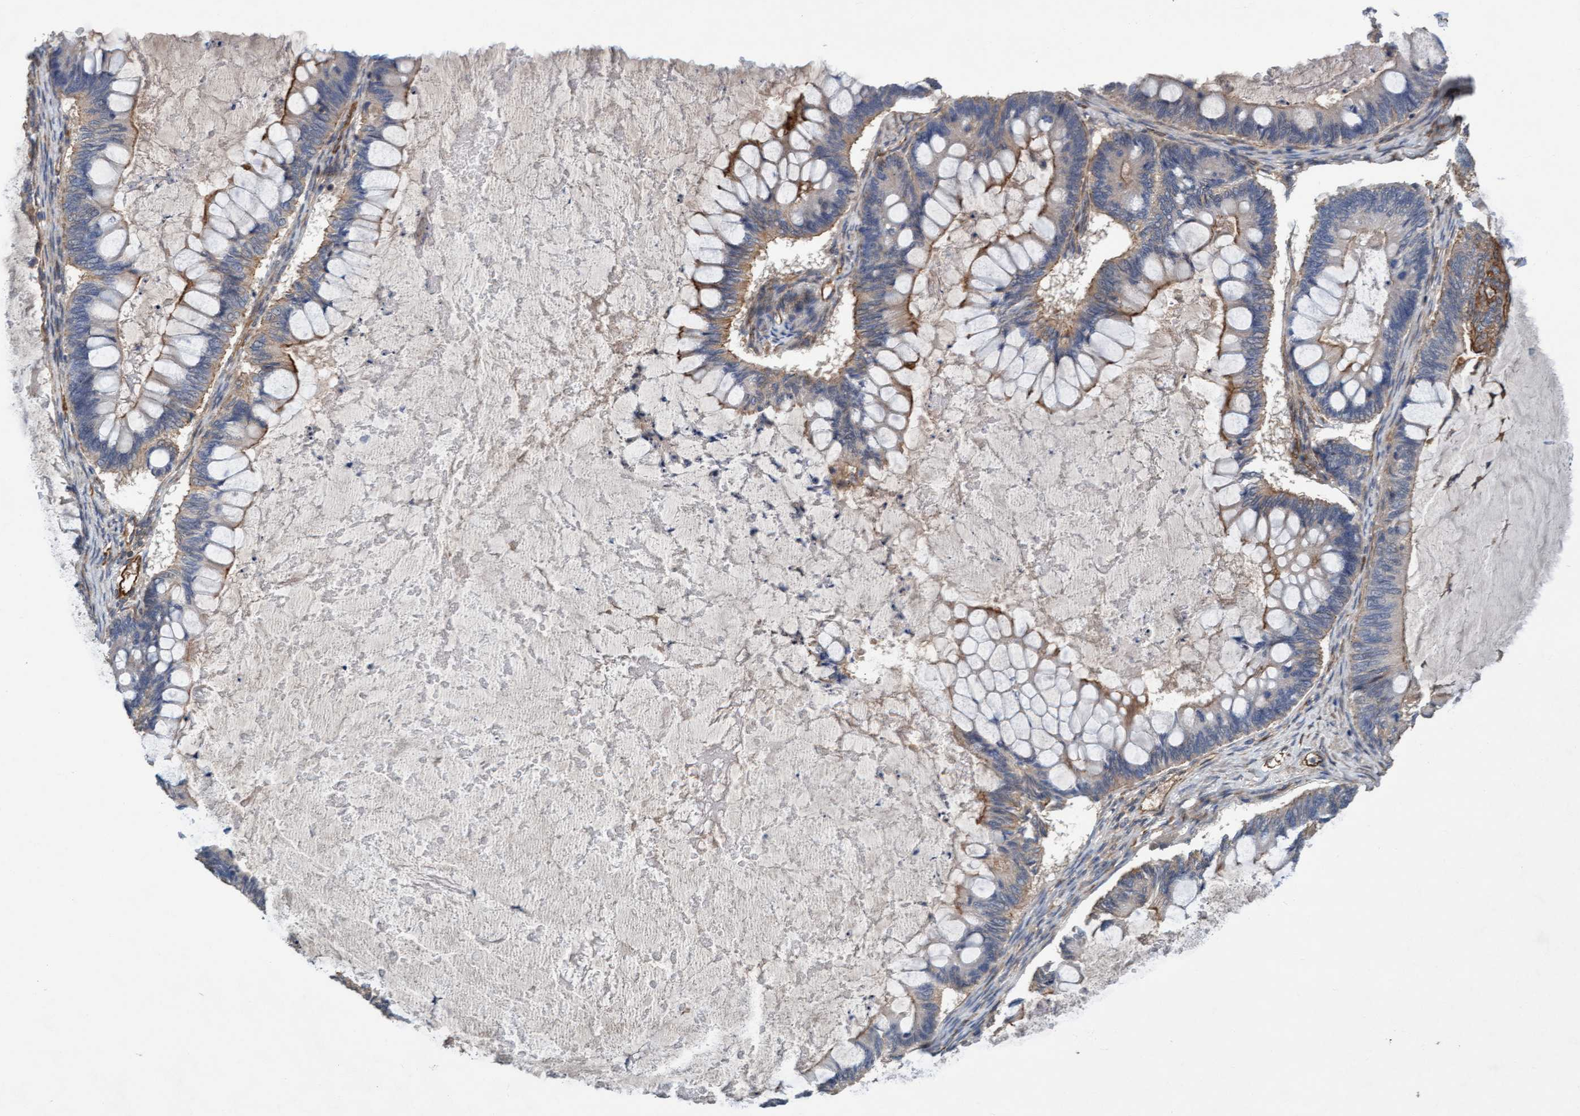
{"staining": {"intensity": "moderate", "quantity": "25%-75%", "location": "cytoplasmic/membranous"}, "tissue": "ovarian cancer", "cell_type": "Tumor cells", "image_type": "cancer", "snomed": [{"axis": "morphology", "description": "Cystadenocarcinoma, mucinous, NOS"}, {"axis": "topography", "description": "Ovary"}], "caption": "Approximately 25%-75% of tumor cells in mucinous cystadenocarcinoma (ovarian) reveal moderate cytoplasmic/membranous protein staining as visualized by brown immunohistochemical staining.", "gene": "STXBP4", "patient": {"sex": "female", "age": 61}}